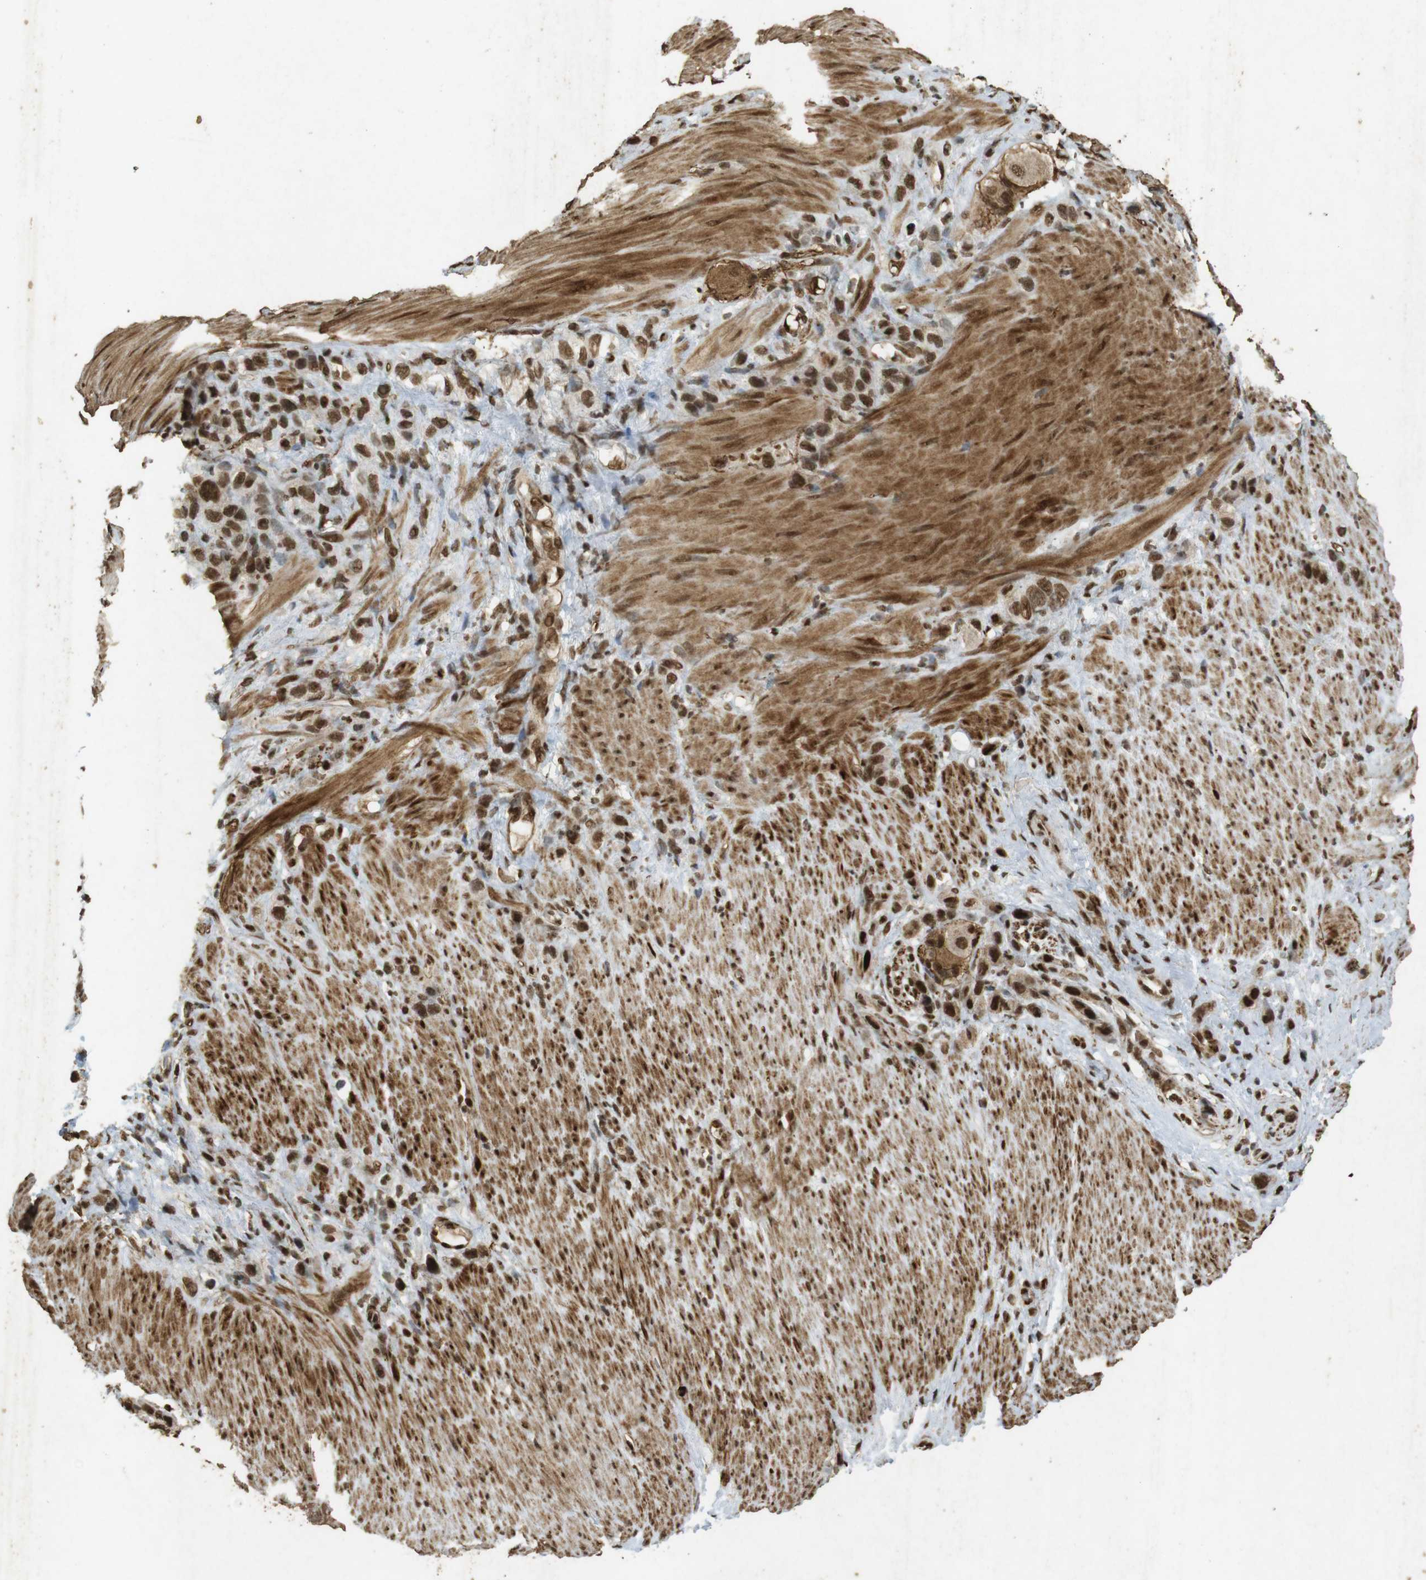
{"staining": {"intensity": "moderate", "quantity": ">75%", "location": "nuclear"}, "tissue": "stomach cancer", "cell_type": "Tumor cells", "image_type": "cancer", "snomed": [{"axis": "morphology", "description": "Adenocarcinoma, NOS"}, {"axis": "morphology", "description": "Adenocarcinoma, High grade"}, {"axis": "topography", "description": "Stomach, upper"}, {"axis": "topography", "description": "Stomach, lower"}], "caption": "High-magnification brightfield microscopy of stomach adenocarcinoma stained with DAB (3,3'-diaminobenzidine) (brown) and counterstained with hematoxylin (blue). tumor cells exhibit moderate nuclear staining is appreciated in approximately>75% of cells.", "gene": "GATA4", "patient": {"sex": "female", "age": 65}}